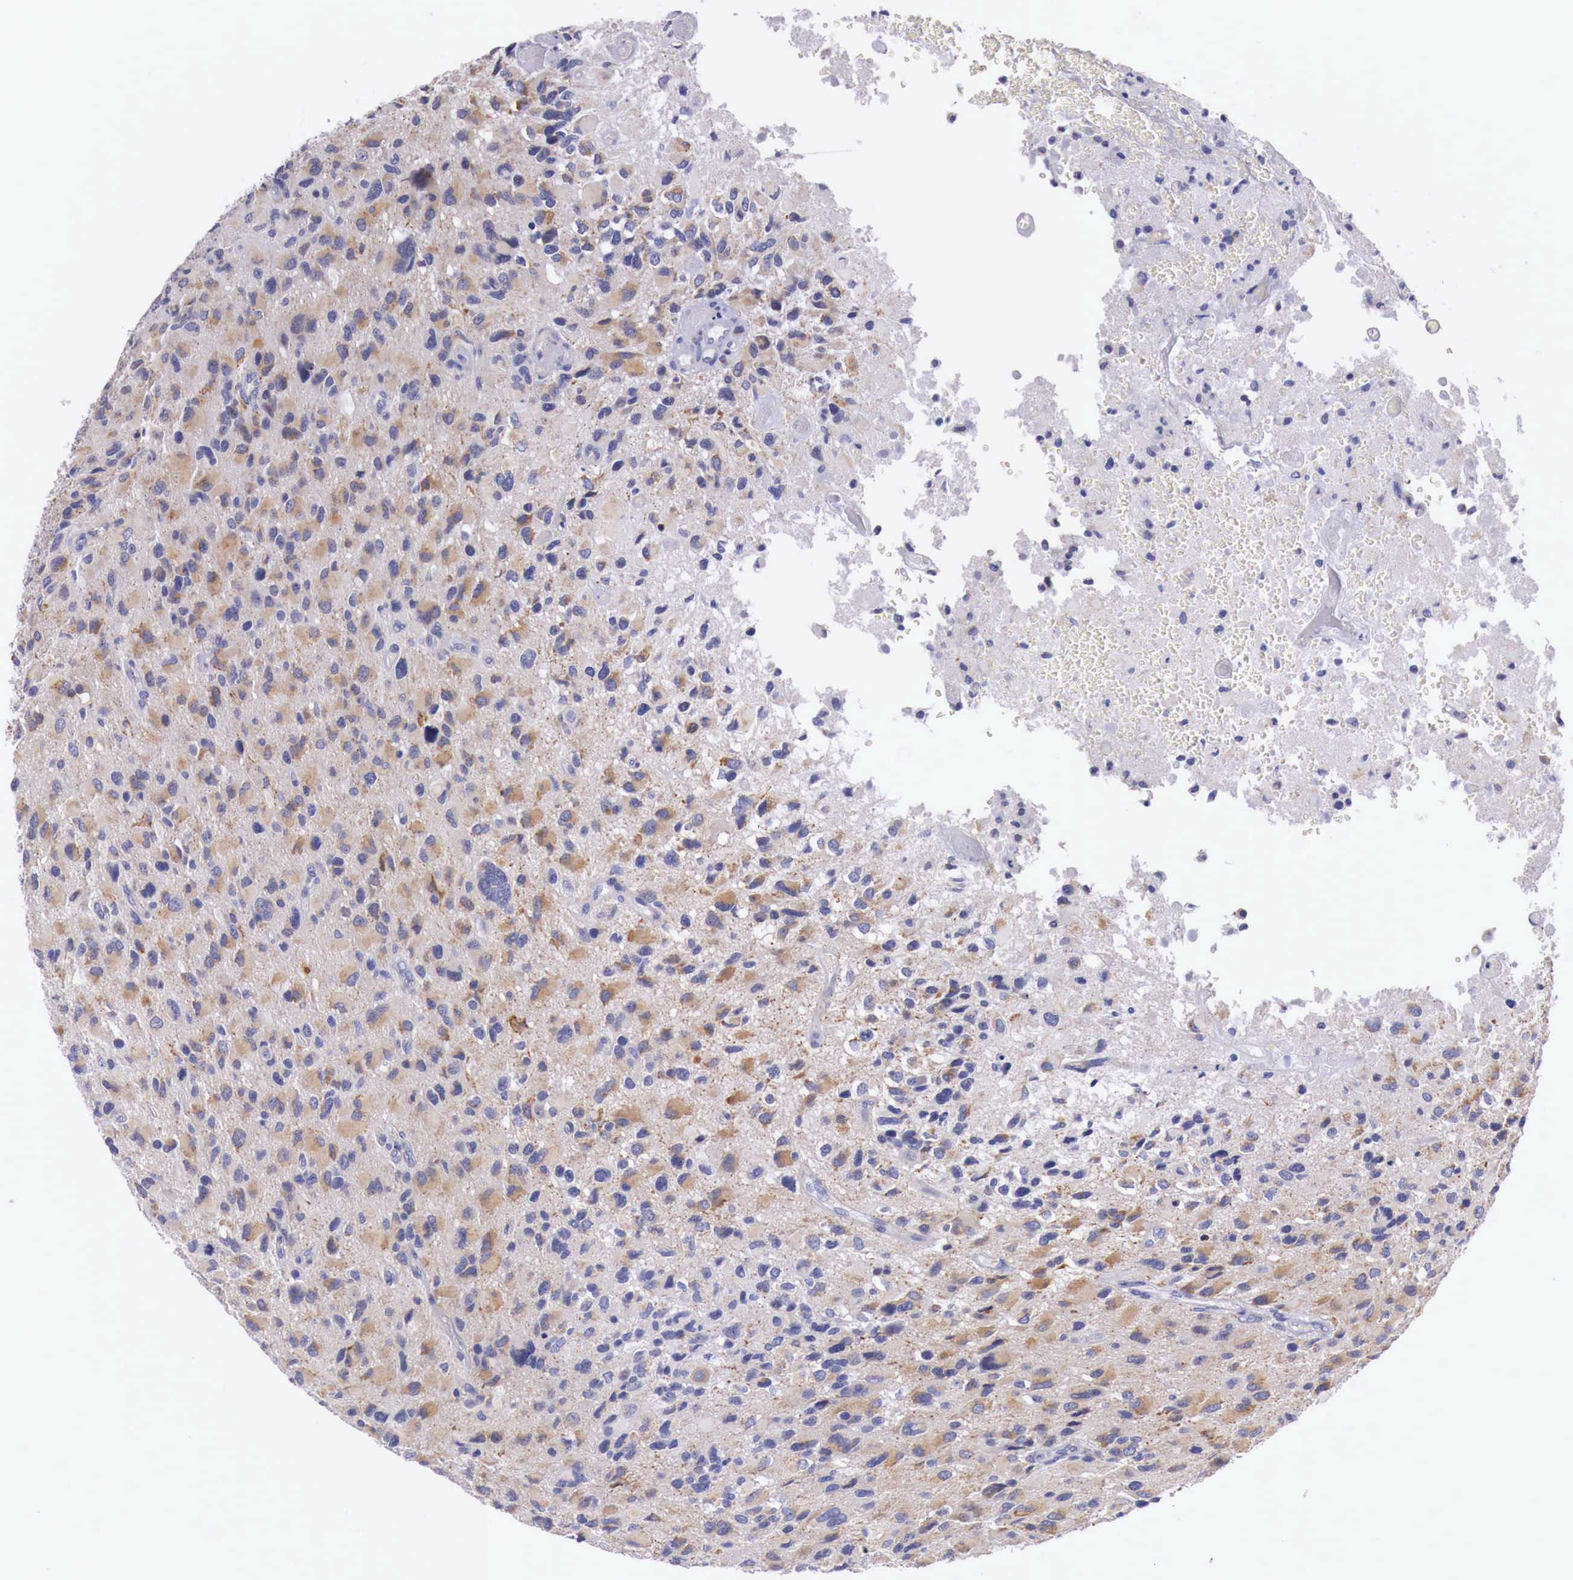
{"staining": {"intensity": "weak", "quantity": "25%-75%", "location": "cytoplasmic/membranous"}, "tissue": "glioma", "cell_type": "Tumor cells", "image_type": "cancer", "snomed": [{"axis": "morphology", "description": "Glioma, malignant, High grade"}, {"axis": "topography", "description": "Brain"}], "caption": "Immunohistochemical staining of malignant high-grade glioma demonstrates weak cytoplasmic/membranous protein expression in about 25%-75% of tumor cells. The staining was performed using DAB (3,3'-diaminobenzidine) to visualize the protein expression in brown, while the nuclei were stained in blue with hematoxylin (Magnification: 20x).", "gene": "NREP", "patient": {"sex": "male", "age": 69}}